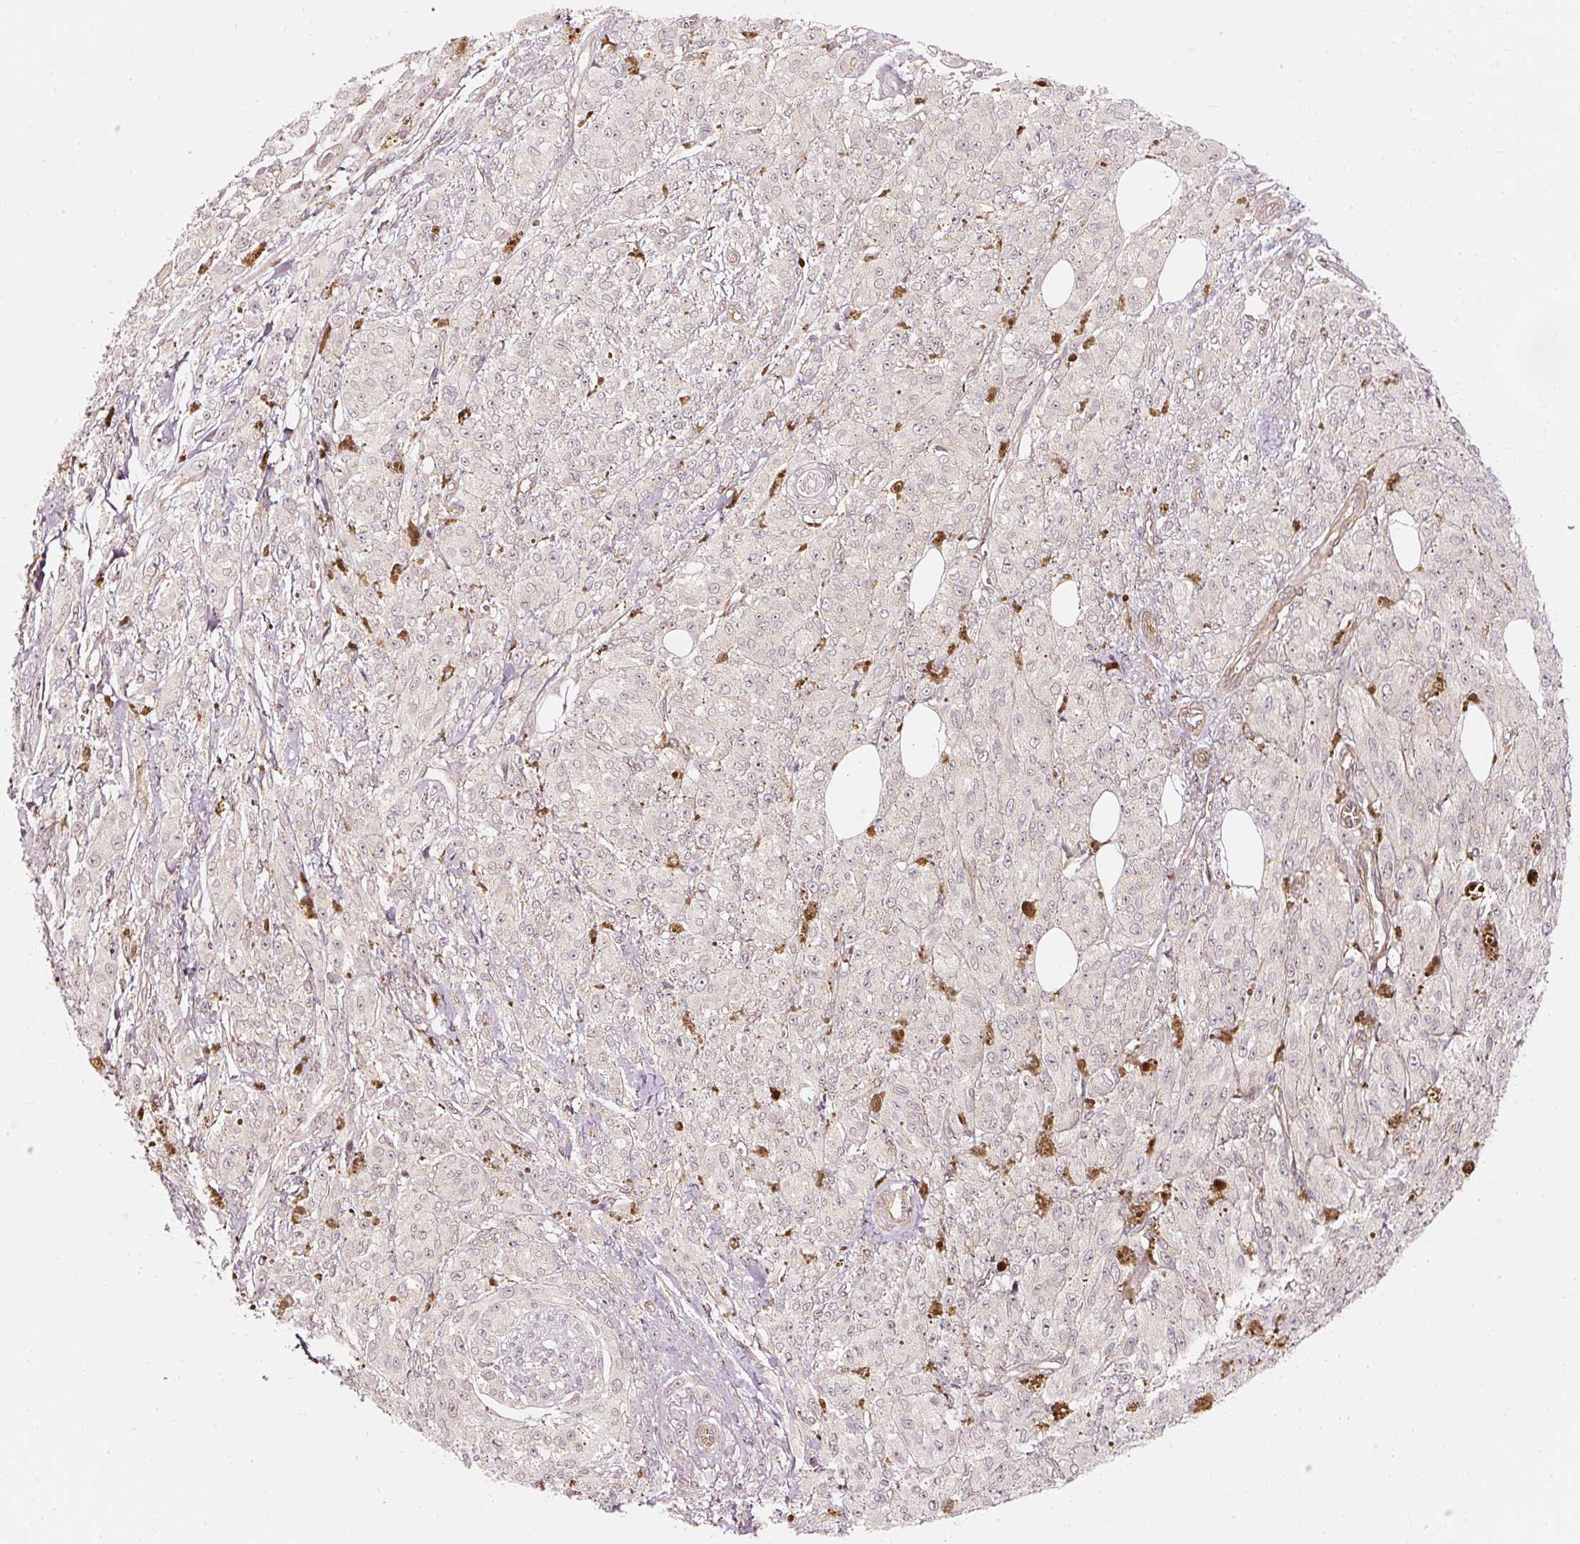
{"staining": {"intensity": "negative", "quantity": "none", "location": "none"}, "tissue": "melanoma", "cell_type": "Tumor cells", "image_type": "cancer", "snomed": [{"axis": "morphology", "description": "Malignant melanoma, NOS"}, {"axis": "topography", "description": "Skin"}], "caption": "A high-resolution micrograph shows immunohistochemistry staining of melanoma, which reveals no significant staining in tumor cells.", "gene": "DRD2", "patient": {"sex": "female", "age": 52}}